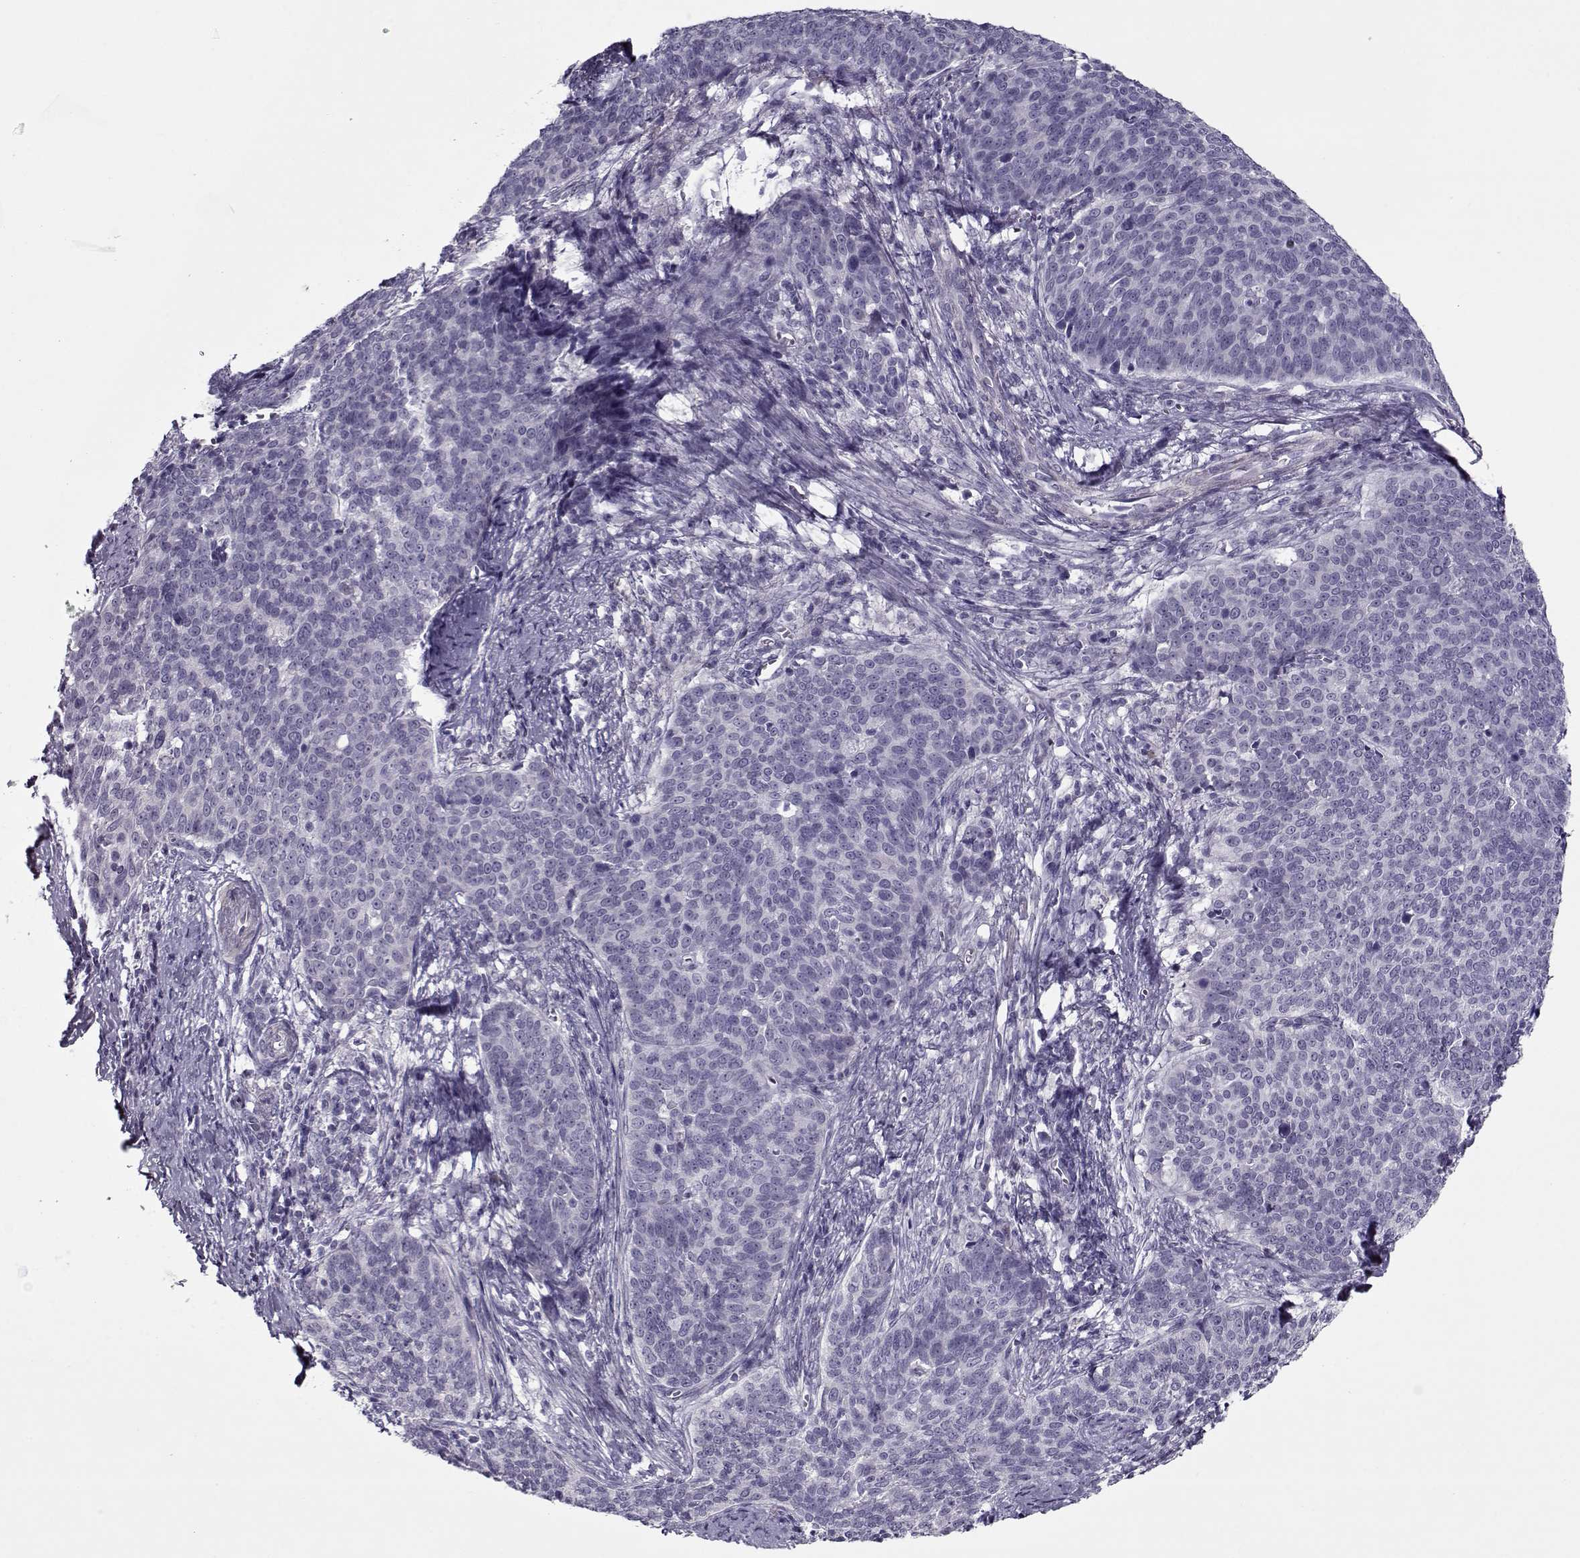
{"staining": {"intensity": "negative", "quantity": "none", "location": "none"}, "tissue": "cervical cancer", "cell_type": "Tumor cells", "image_type": "cancer", "snomed": [{"axis": "morphology", "description": "Squamous cell carcinoma, NOS"}, {"axis": "topography", "description": "Cervix"}], "caption": "Immunohistochemistry (IHC) micrograph of neoplastic tissue: squamous cell carcinoma (cervical) stained with DAB (3,3'-diaminobenzidine) exhibits no significant protein staining in tumor cells. (DAB (3,3'-diaminobenzidine) IHC visualized using brightfield microscopy, high magnification).", "gene": "CIBAR1", "patient": {"sex": "female", "age": 39}}